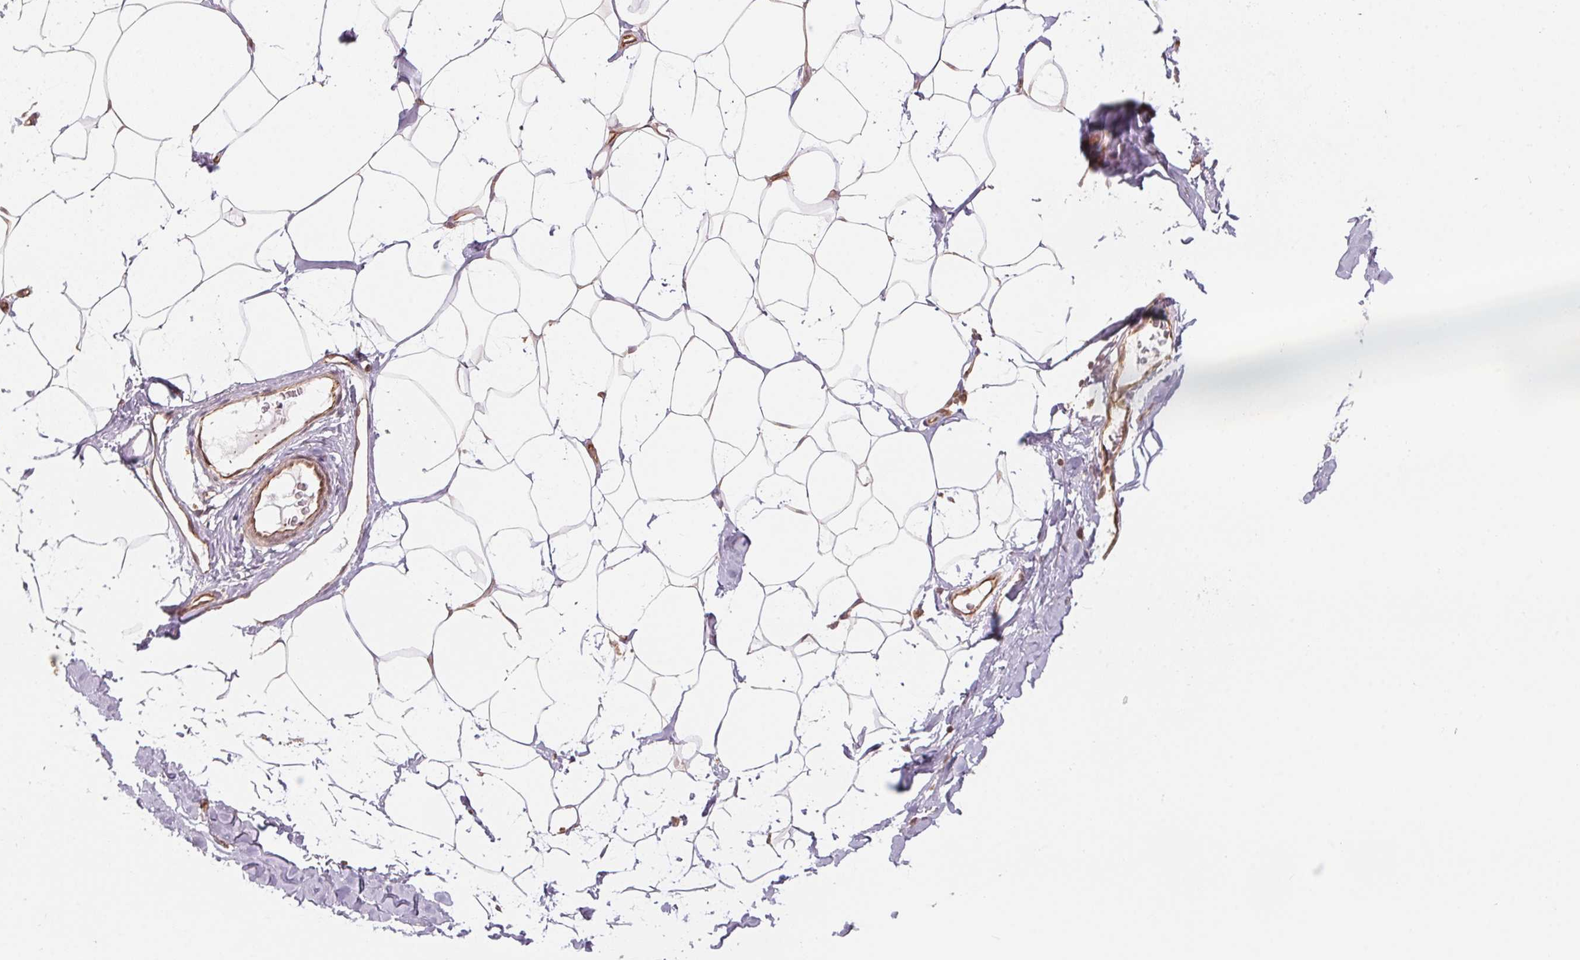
{"staining": {"intensity": "moderate", "quantity": ">75%", "location": "cytoplasmic/membranous"}, "tissue": "breast", "cell_type": "Adipocytes", "image_type": "normal", "snomed": [{"axis": "morphology", "description": "Normal tissue, NOS"}, {"axis": "topography", "description": "Breast"}], "caption": "High-power microscopy captured an immunohistochemistry photomicrograph of normal breast, revealing moderate cytoplasmic/membranous expression in approximately >75% of adipocytes. The protein of interest is stained brown, and the nuclei are stained in blue (DAB (3,3'-diaminobenzidine) IHC with brightfield microscopy, high magnification).", "gene": "STRN4", "patient": {"sex": "female", "age": 32}}